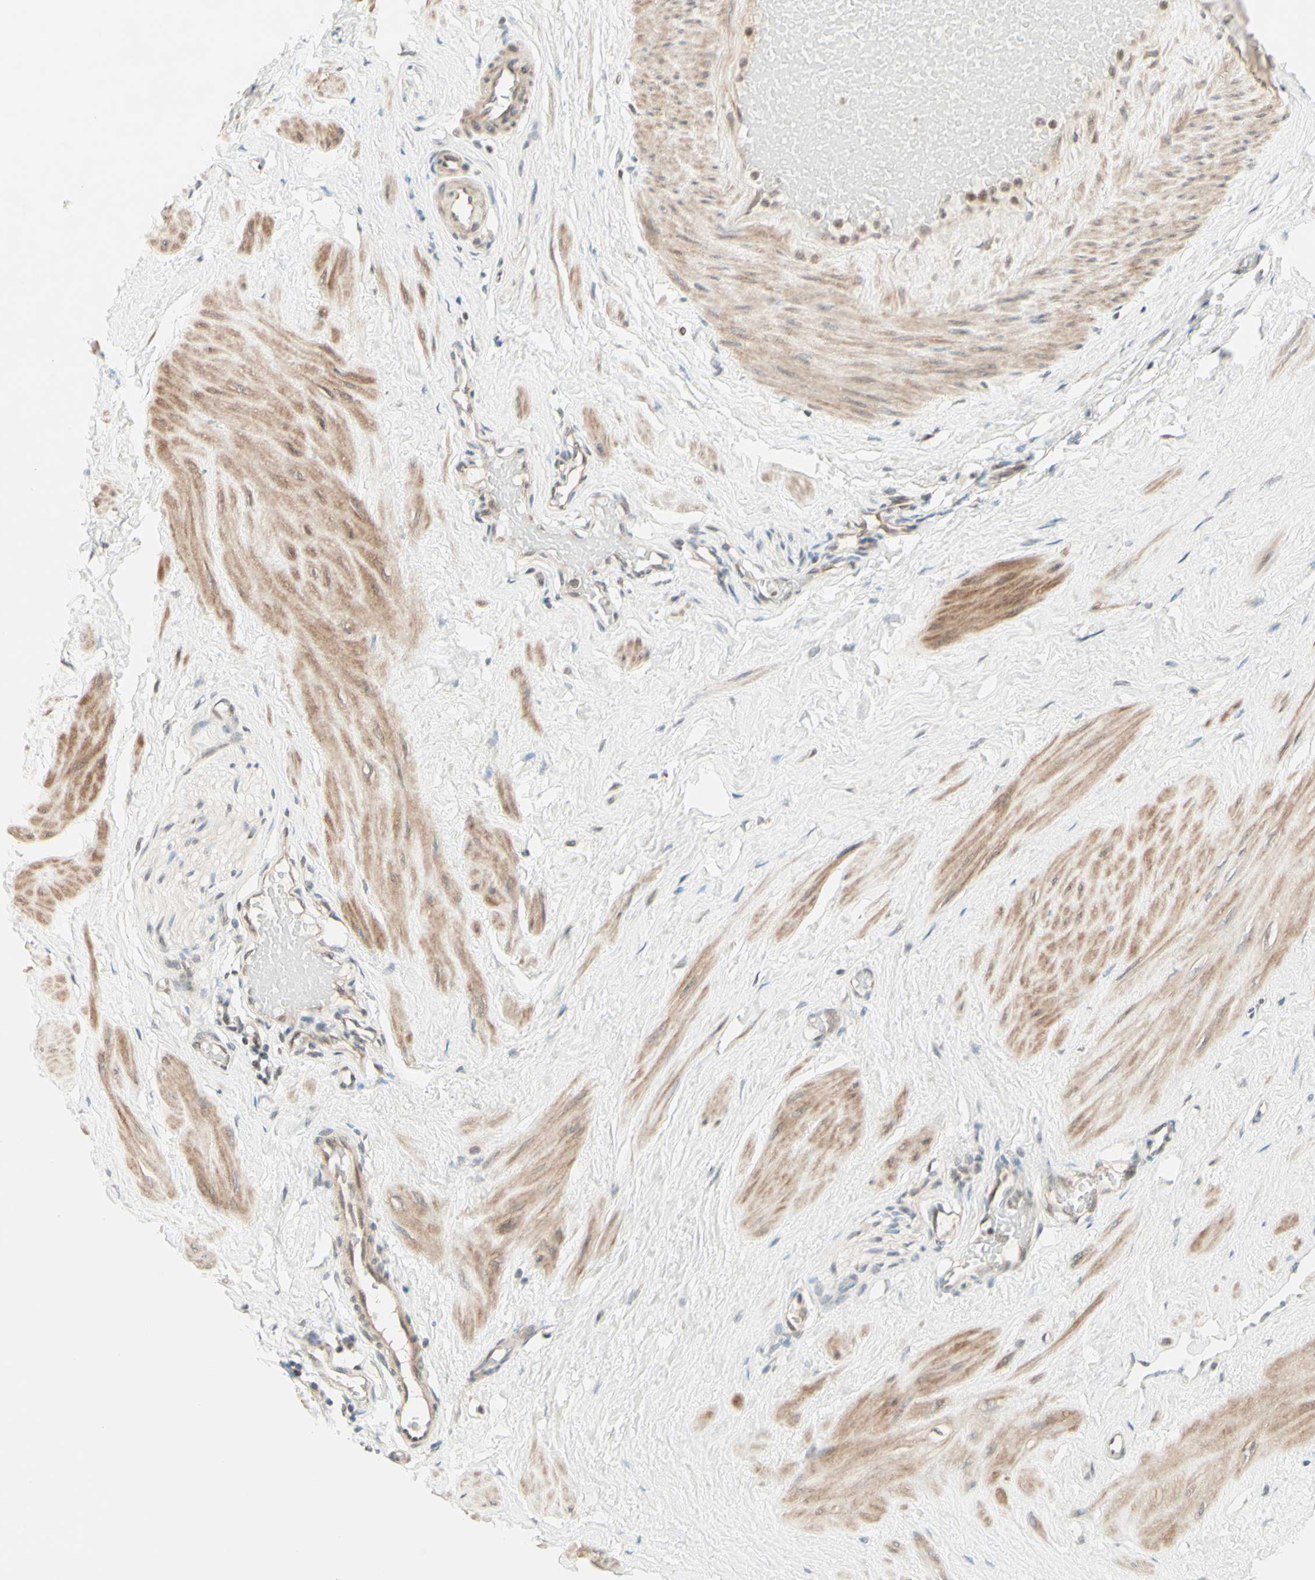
{"staining": {"intensity": "weak", "quantity": "25%-75%", "location": "cytoplasmic/membranous"}, "tissue": "adipose tissue", "cell_type": "Adipocytes", "image_type": "normal", "snomed": [{"axis": "morphology", "description": "Normal tissue, NOS"}, {"axis": "topography", "description": "Soft tissue"}, {"axis": "topography", "description": "Vascular tissue"}], "caption": "Immunohistochemistry (IHC) staining of benign adipose tissue, which demonstrates low levels of weak cytoplasmic/membranous staining in about 25%-75% of adipocytes indicating weak cytoplasmic/membranous protein staining. The staining was performed using DAB (3,3'-diaminobenzidine) (brown) for protein detection and nuclei were counterstained in hematoxylin (blue).", "gene": "ZW10", "patient": {"sex": "female", "age": 35}}